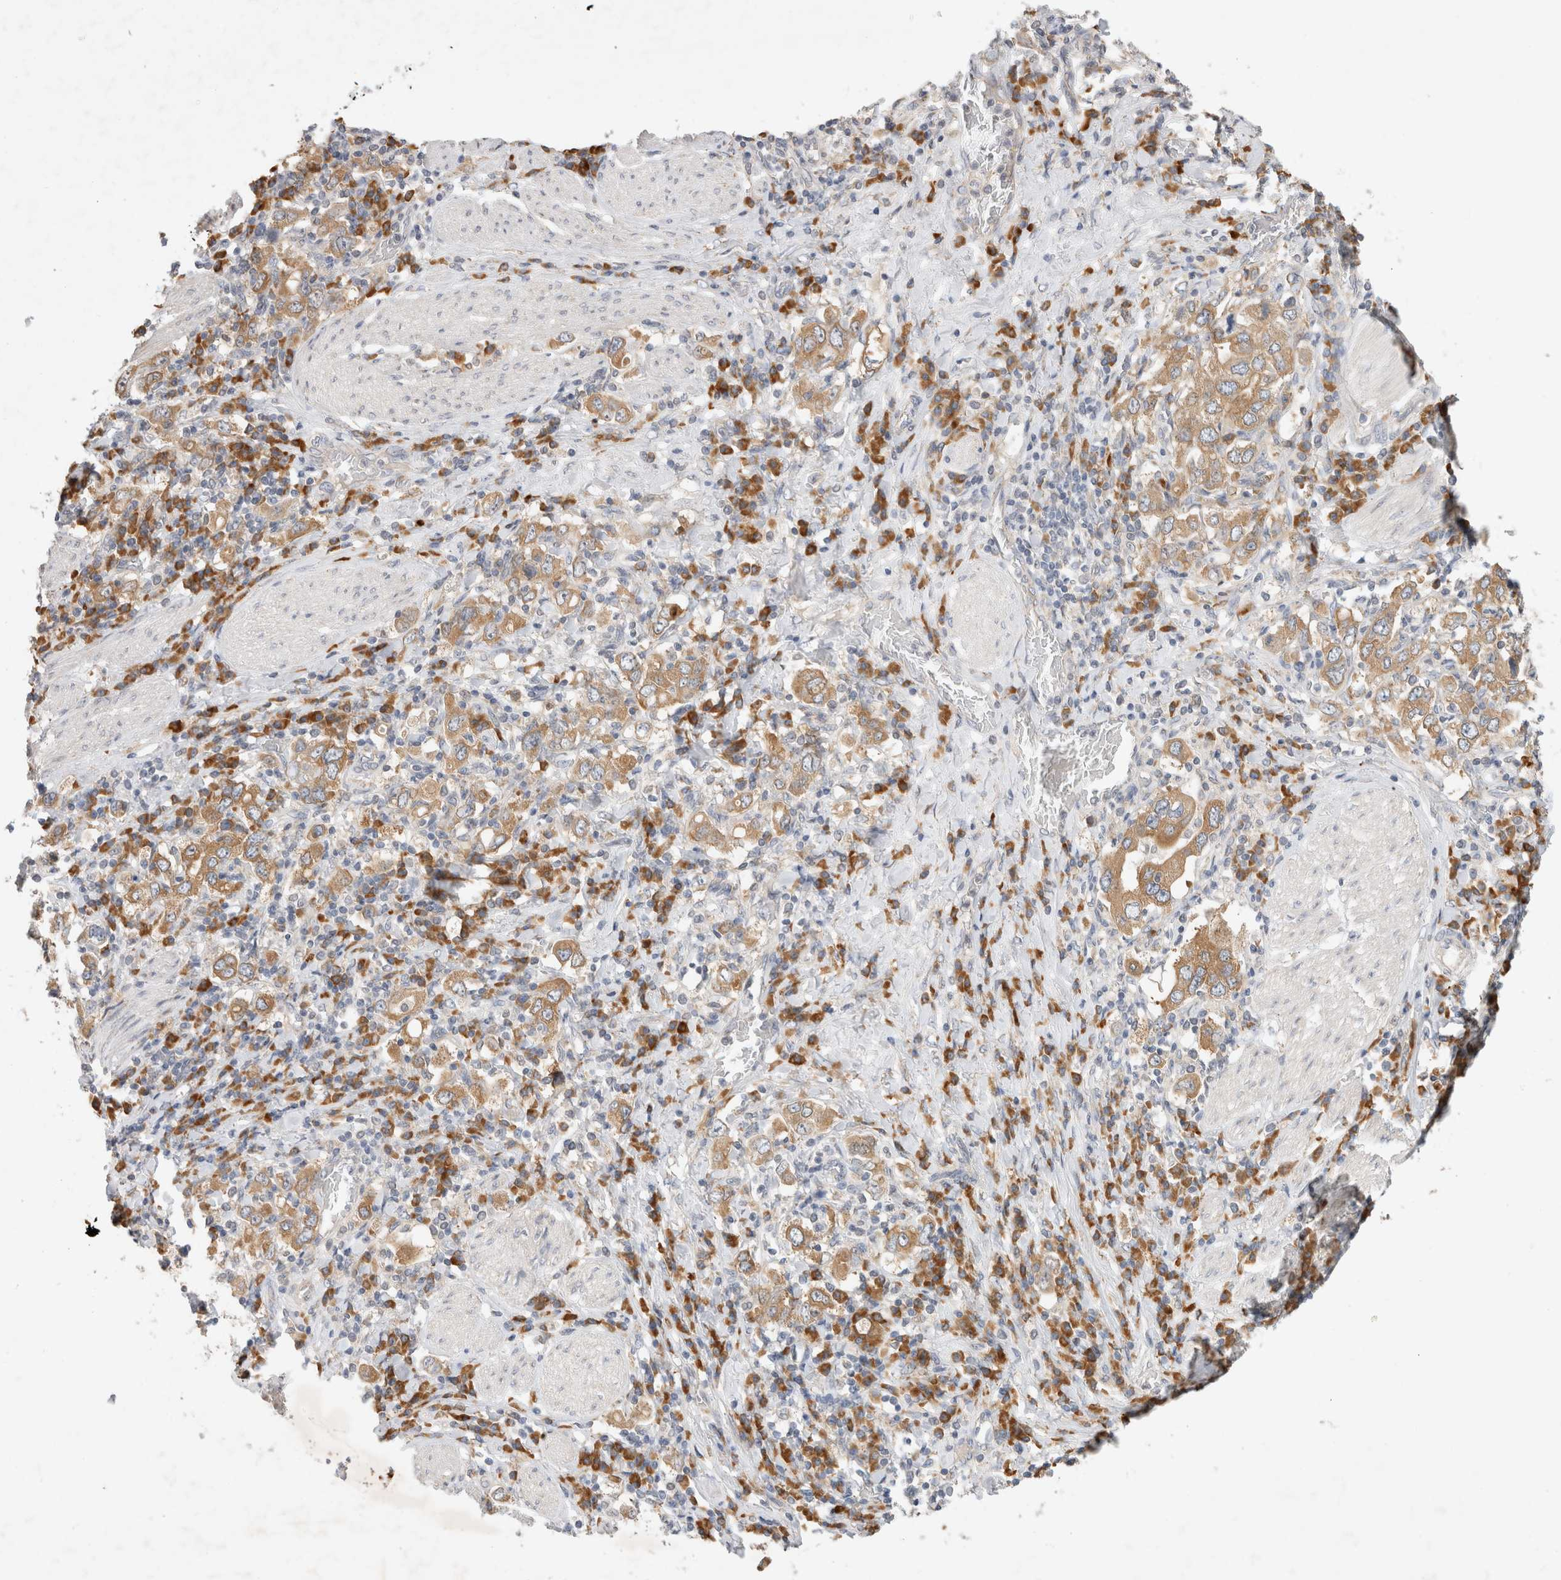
{"staining": {"intensity": "moderate", "quantity": ">75%", "location": "cytoplasmic/membranous"}, "tissue": "stomach cancer", "cell_type": "Tumor cells", "image_type": "cancer", "snomed": [{"axis": "morphology", "description": "Adenocarcinoma, NOS"}, {"axis": "topography", "description": "Stomach, upper"}], "caption": "A photomicrograph of stomach adenocarcinoma stained for a protein displays moderate cytoplasmic/membranous brown staining in tumor cells. (DAB = brown stain, brightfield microscopy at high magnification).", "gene": "NEDD4L", "patient": {"sex": "male", "age": 62}}